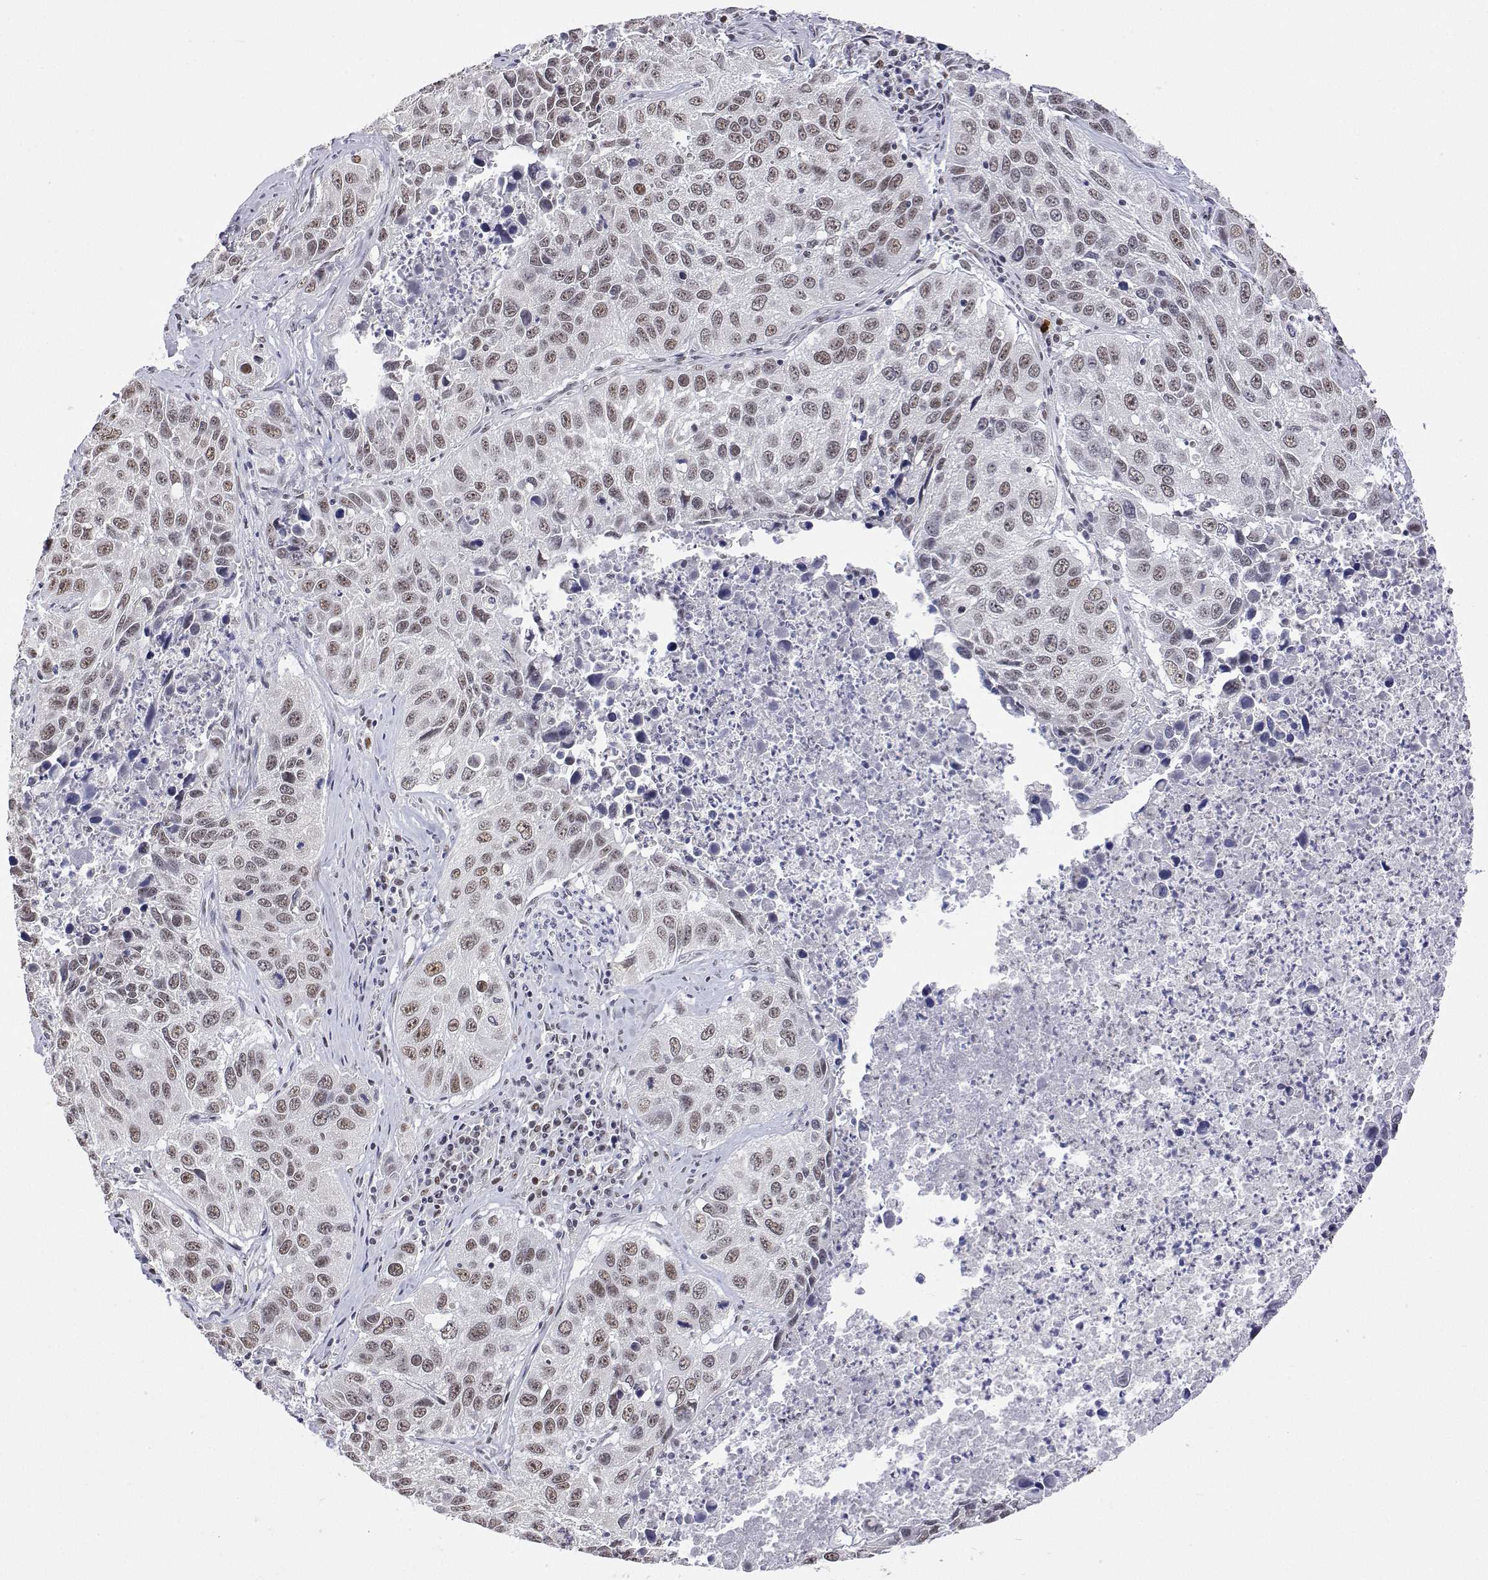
{"staining": {"intensity": "moderate", "quantity": ">75%", "location": "nuclear"}, "tissue": "lung cancer", "cell_type": "Tumor cells", "image_type": "cancer", "snomed": [{"axis": "morphology", "description": "Squamous cell carcinoma, NOS"}, {"axis": "topography", "description": "Lung"}], "caption": "Lung cancer (squamous cell carcinoma) stained with a brown dye reveals moderate nuclear positive staining in approximately >75% of tumor cells.", "gene": "ADAR", "patient": {"sex": "female", "age": 61}}